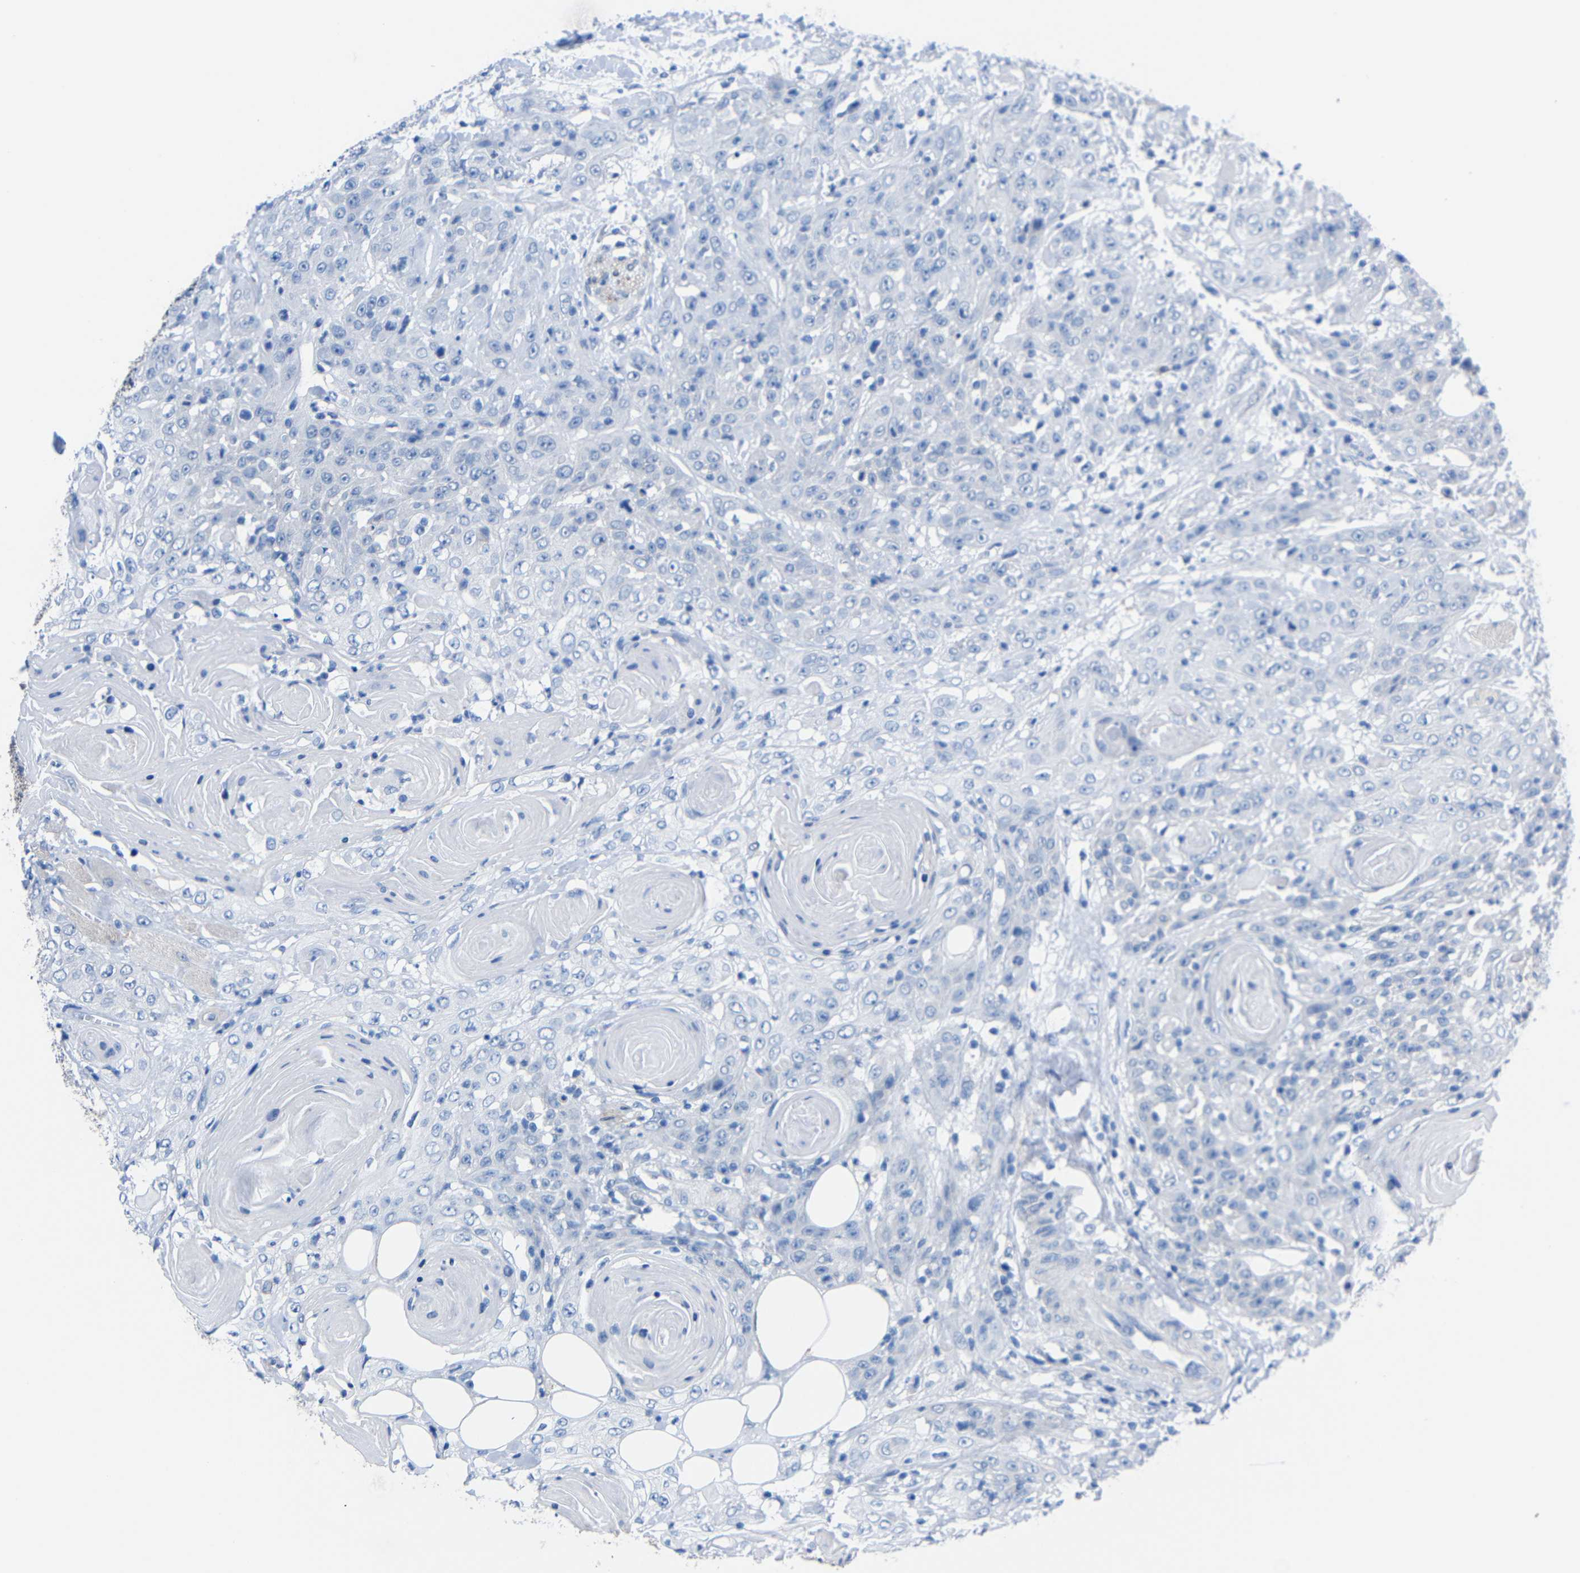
{"staining": {"intensity": "negative", "quantity": "none", "location": "none"}, "tissue": "head and neck cancer", "cell_type": "Tumor cells", "image_type": "cancer", "snomed": [{"axis": "morphology", "description": "Squamous cell carcinoma, NOS"}, {"axis": "topography", "description": "Head-Neck"}], "caption": "Protein analysis of head and neck squamous cell carcinoma reveals no significant staining in tumor cells.", "gene": "PEBP1", "patient": {"sex": "female", "age": 84}}